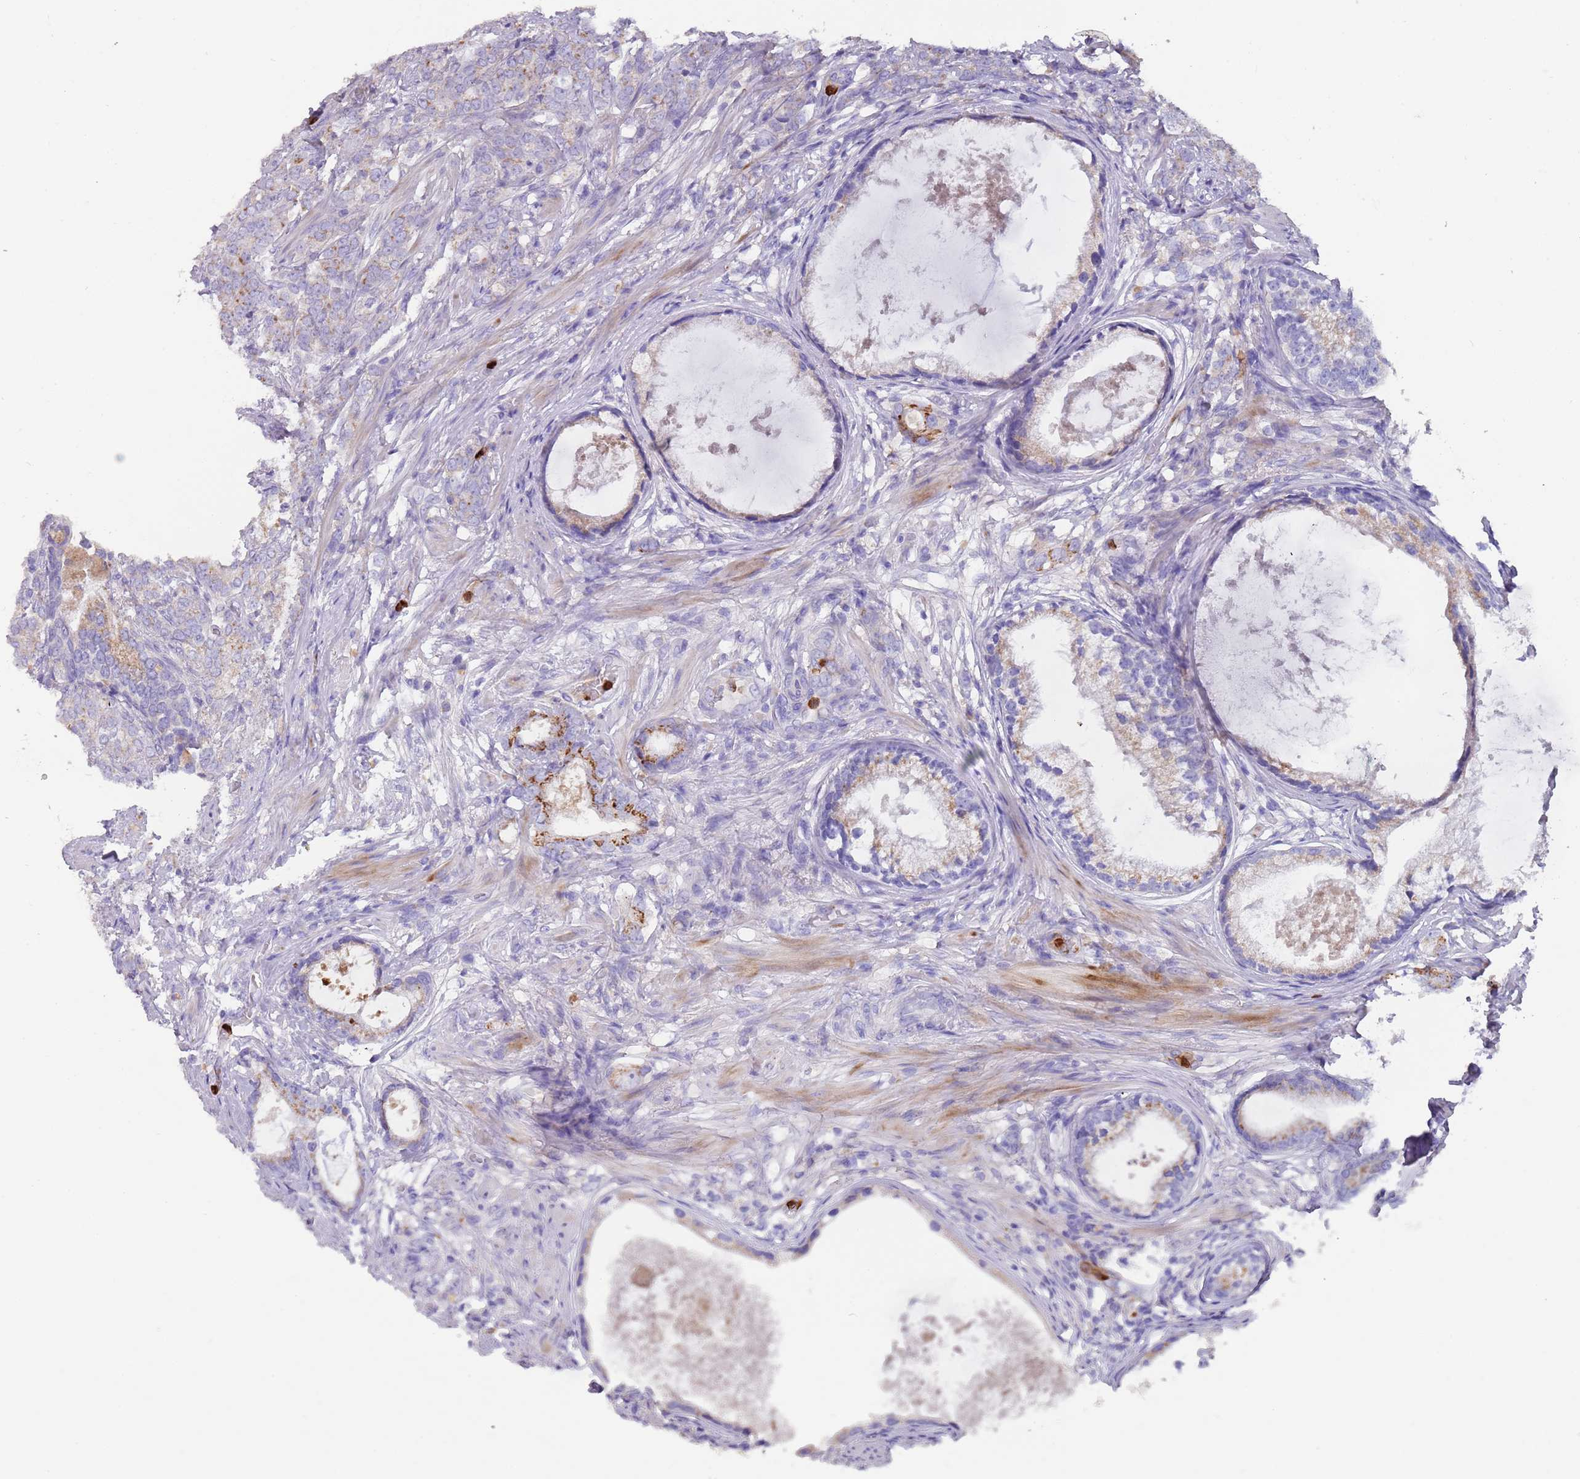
{"staining": {"intensity": "moderate", "quantity": "<25%", "location": "cytoplasmic/membranous"}, "tissue": "prostate cancer", "cell_type": "Tumor cells", "image_type": "cancer", "snomed": [{"axis": "morphology", "description": "Adenocarcinoma, Low grade"}, {"axis": "topography", "description": "Prostate"}], "caption": "Protein positivity by IHC shows moderate cytoplasmic/membranous expression in approximately <25% of tumor cells in prostate cancer.", "gene": "TMEM251", "patient": {"sex": "male", "age": 71}}